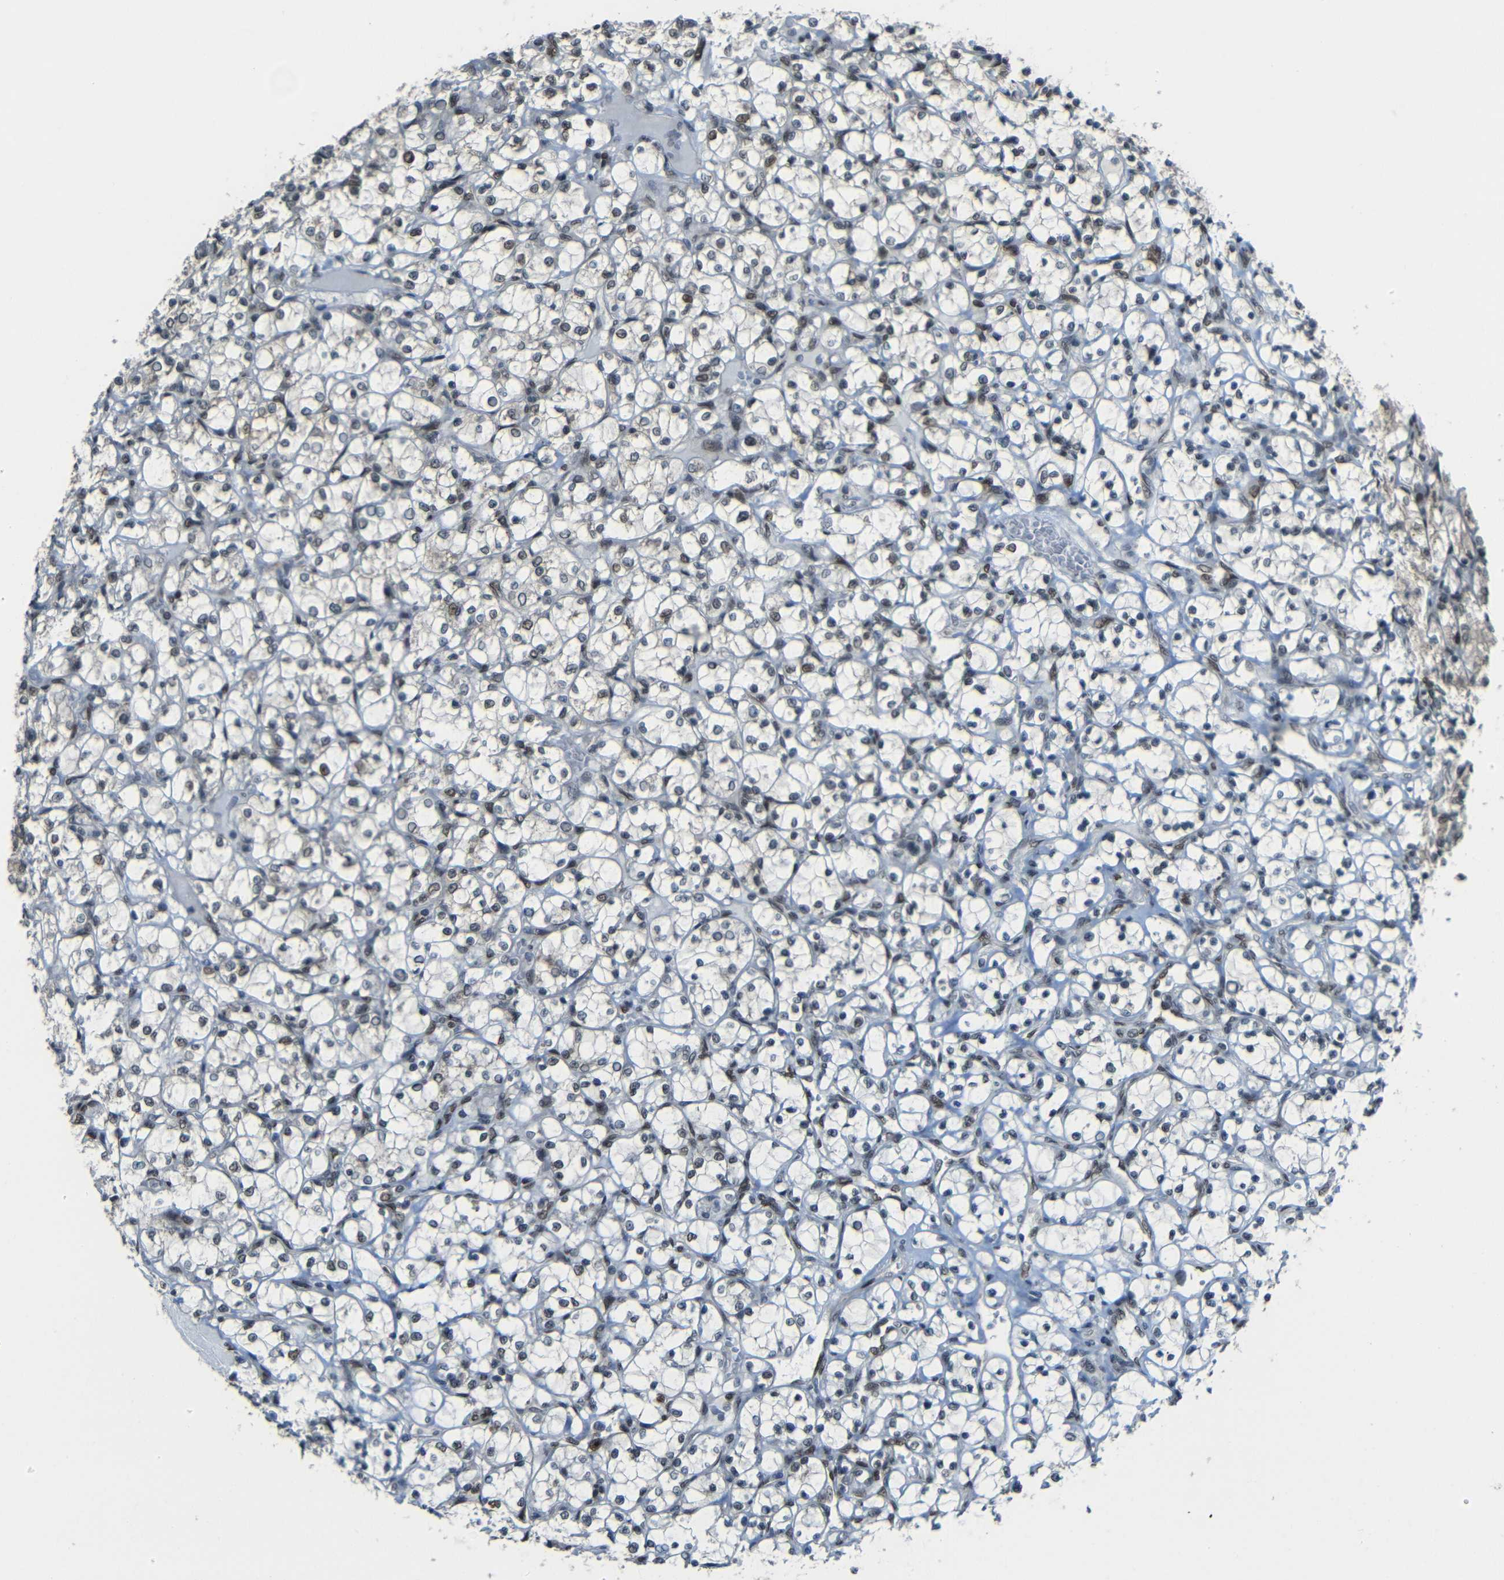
{"staining": {"intensity": "weak", "quantity": "25%-75%", "location": "nuclear"}, "tissue": "renal cancer", "cell_type": "Tumor cells", "image_type": "cancer", "snomed": [{"axis": "morphology", "description": "Adenocarcinoma, NOS"}, {"axis": "topography", "description": "Kidney"}], "caption": "An image showing weak nuclear positivity in about 25%-75% of tumor cells in renal cancer, as visualized by brown immunohistochemical staining.", "gene": "PSIP1", "patient": {"sex": "female", "age": 69}}